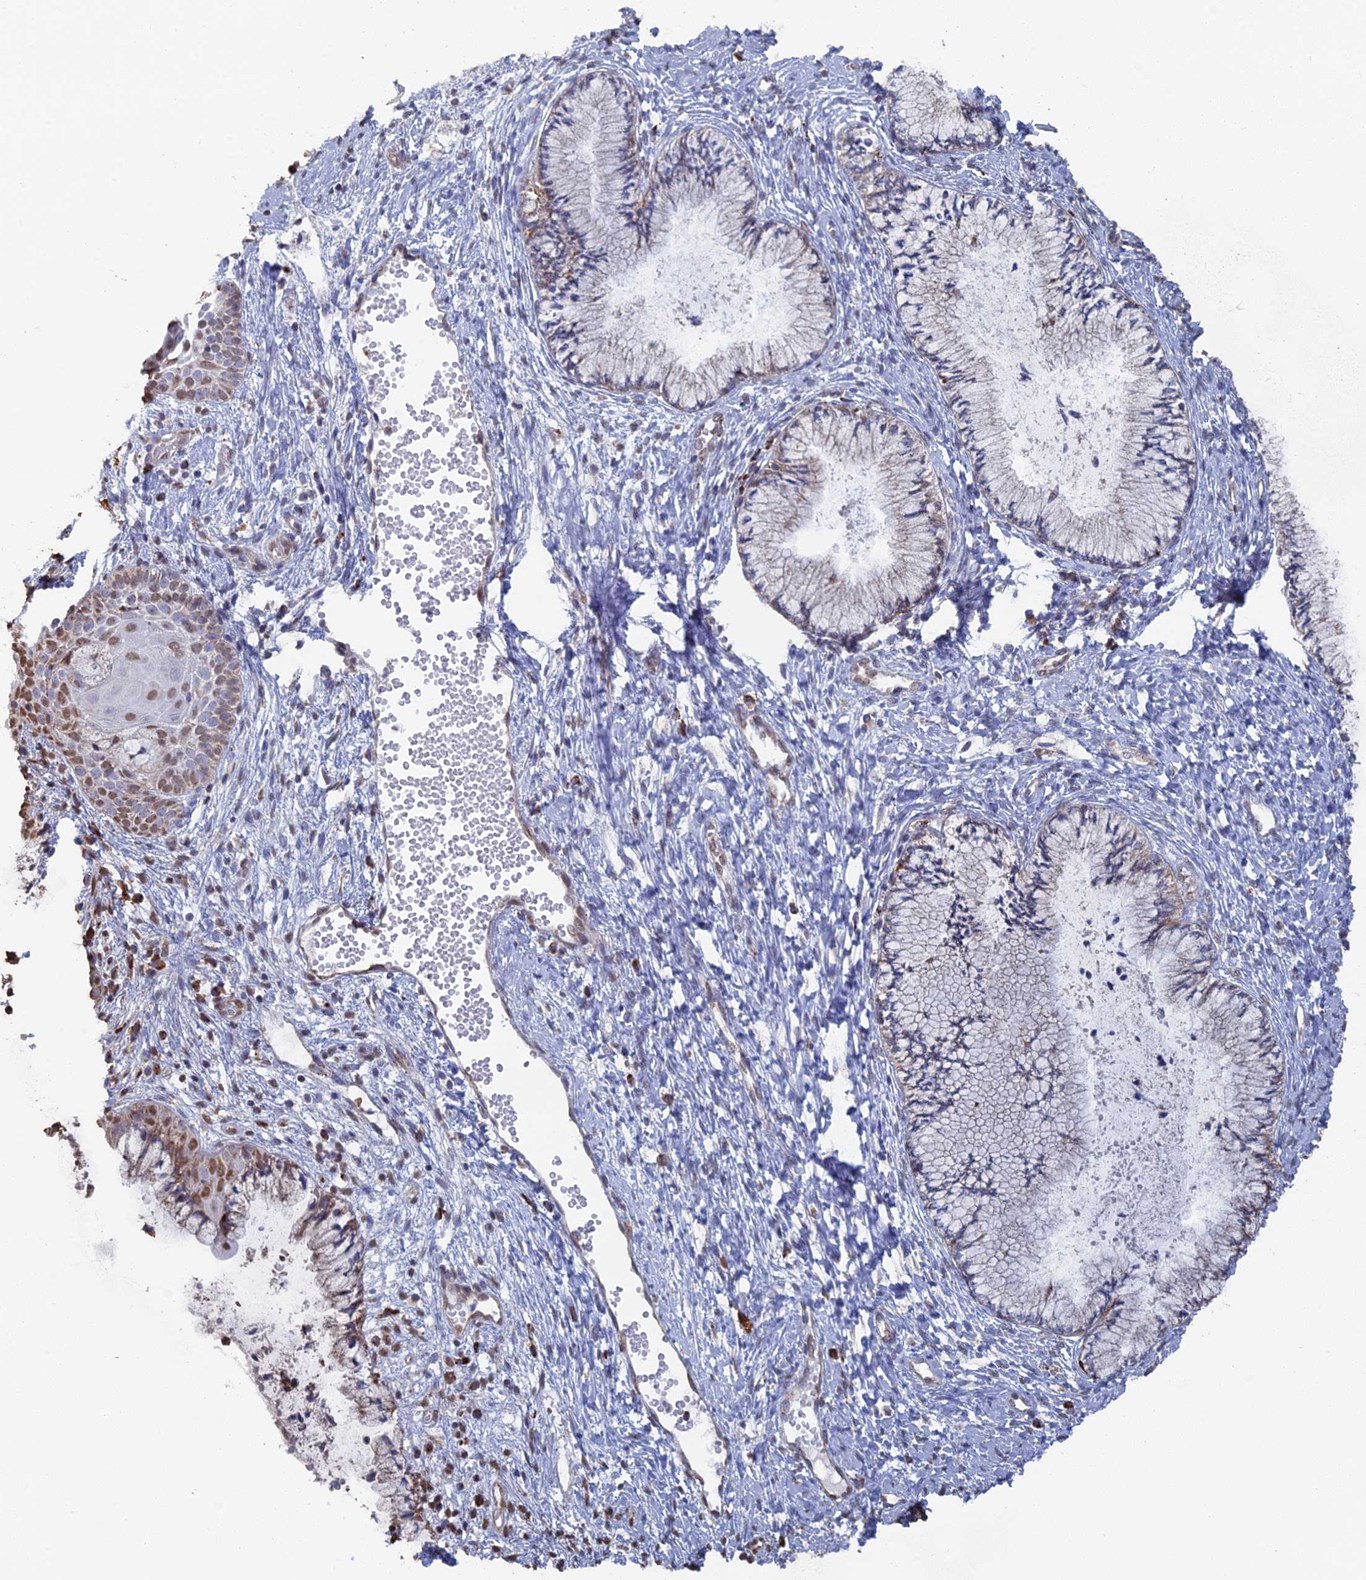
{"staining": {"intensity": "moderate", "quantity": "<25%", "location": "cytoplasmic/membranous"}, "tissue": "cervix", "cell_type": "Glandular cells", "image_type": "normal", "snomed": [{"axis": "morphology", "description": "Normal tissue, NOS"}, {"axis": "topography", "description": "Cervix"}], "caption": "Glandular cells demonstrate low levels of moderate cytoplasmic/membranous positivity in about <25% of cells in unremarkable cervix.", "gene": "SMG9", "patient": {"sex": "female", "age": 42}}